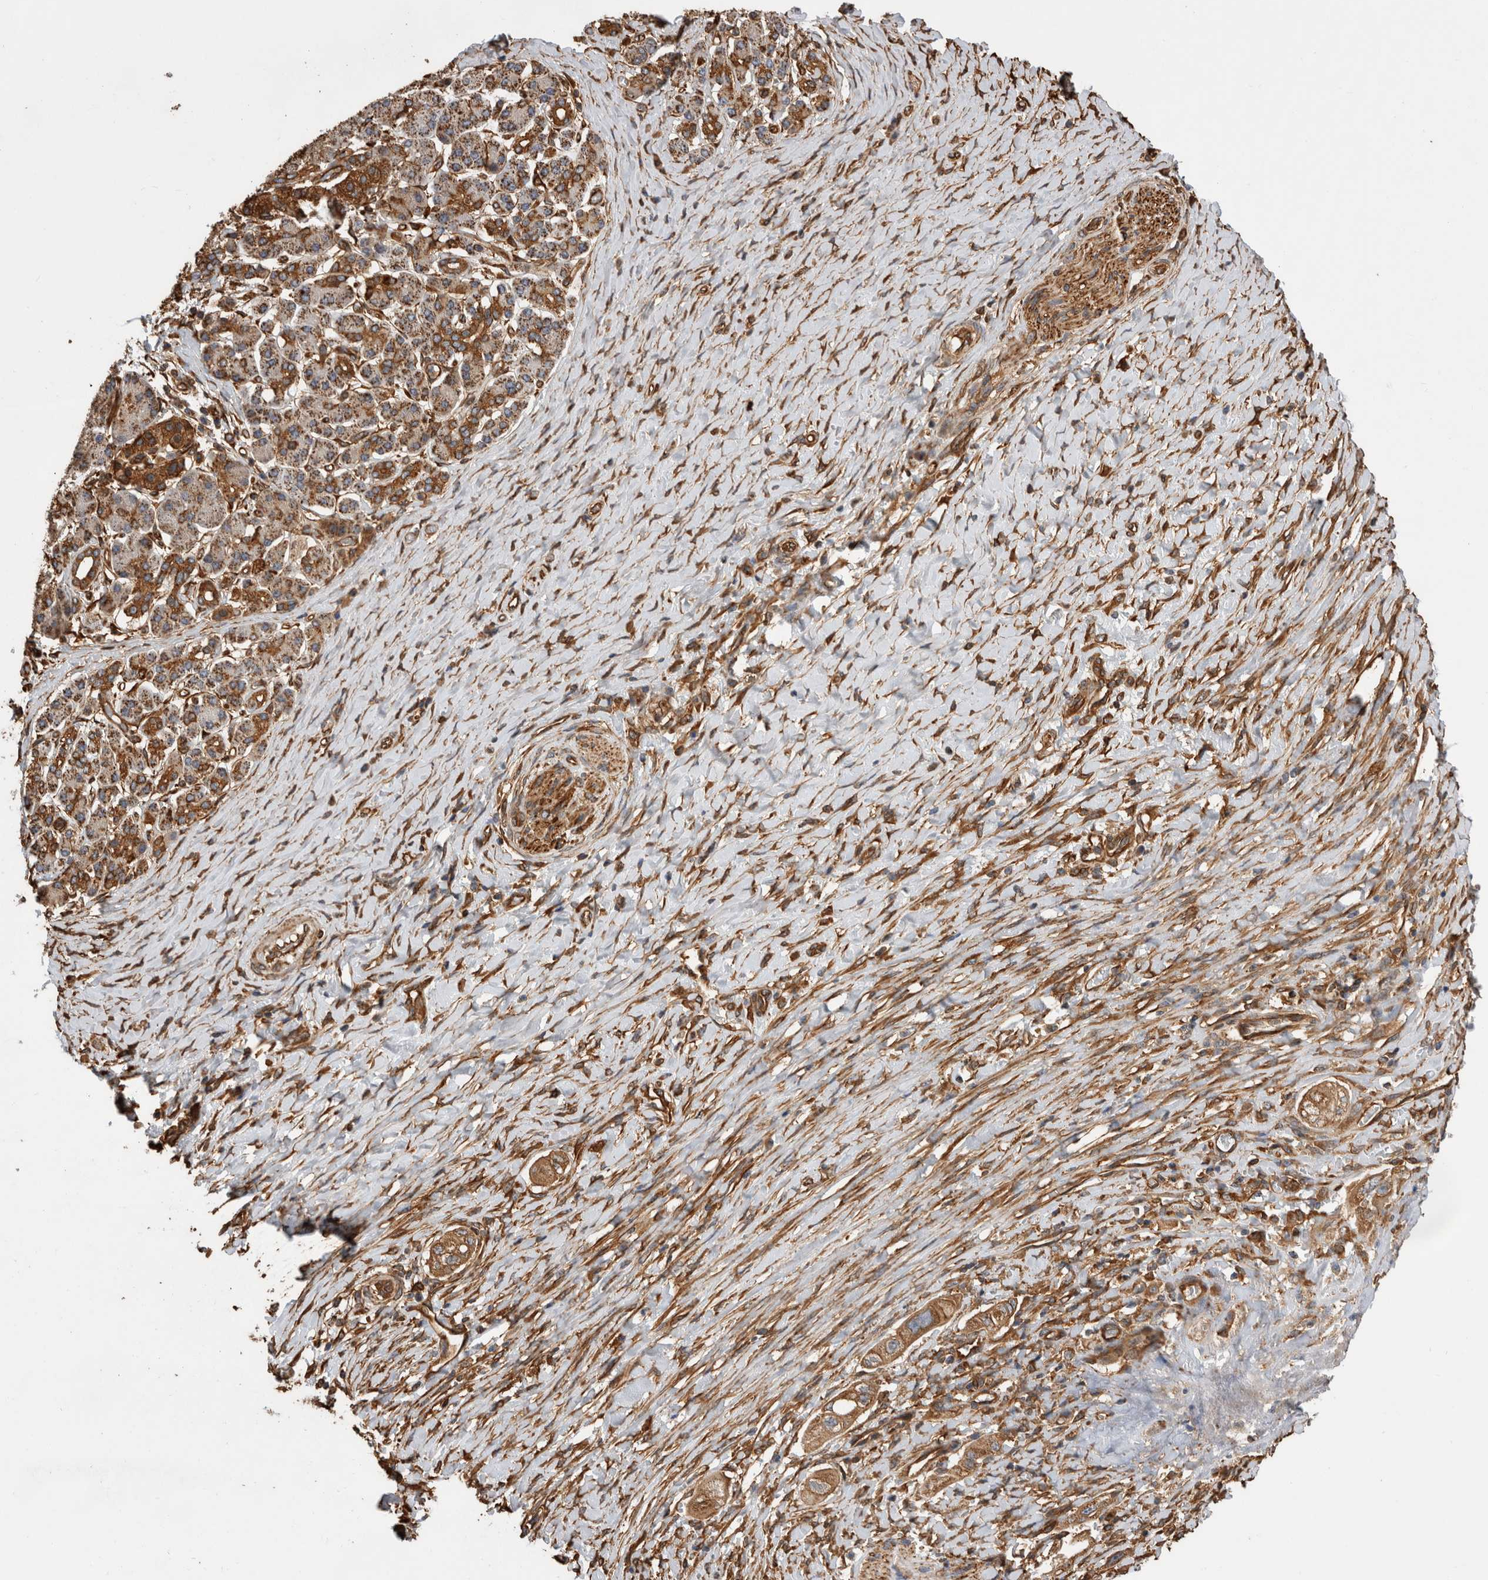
{"staining": {"intensity": "moderate", "quantity": ">75%", "location": "cytoplasmic/membranous"}, "tissue": "pancreatic cancer", "cell_type": "Tumor cells", "image_type": "cancer", "snomed": [{"axis": "morphology", "description": "Adenocarcinoma, NOS"}, {"axis": "topography", "description": "Pancreas"}], "caption": "The histopathology image displays immunohistochemical staining of pancreatic cancer. There is moderate cytoplasmic/membranous expression is identified in about >75% of tumor cells. (Brightfield microscopy of DAB IHC at high magnification).", "gene": "ZNF397", "patient": {"sex": "male", "age": 58}}